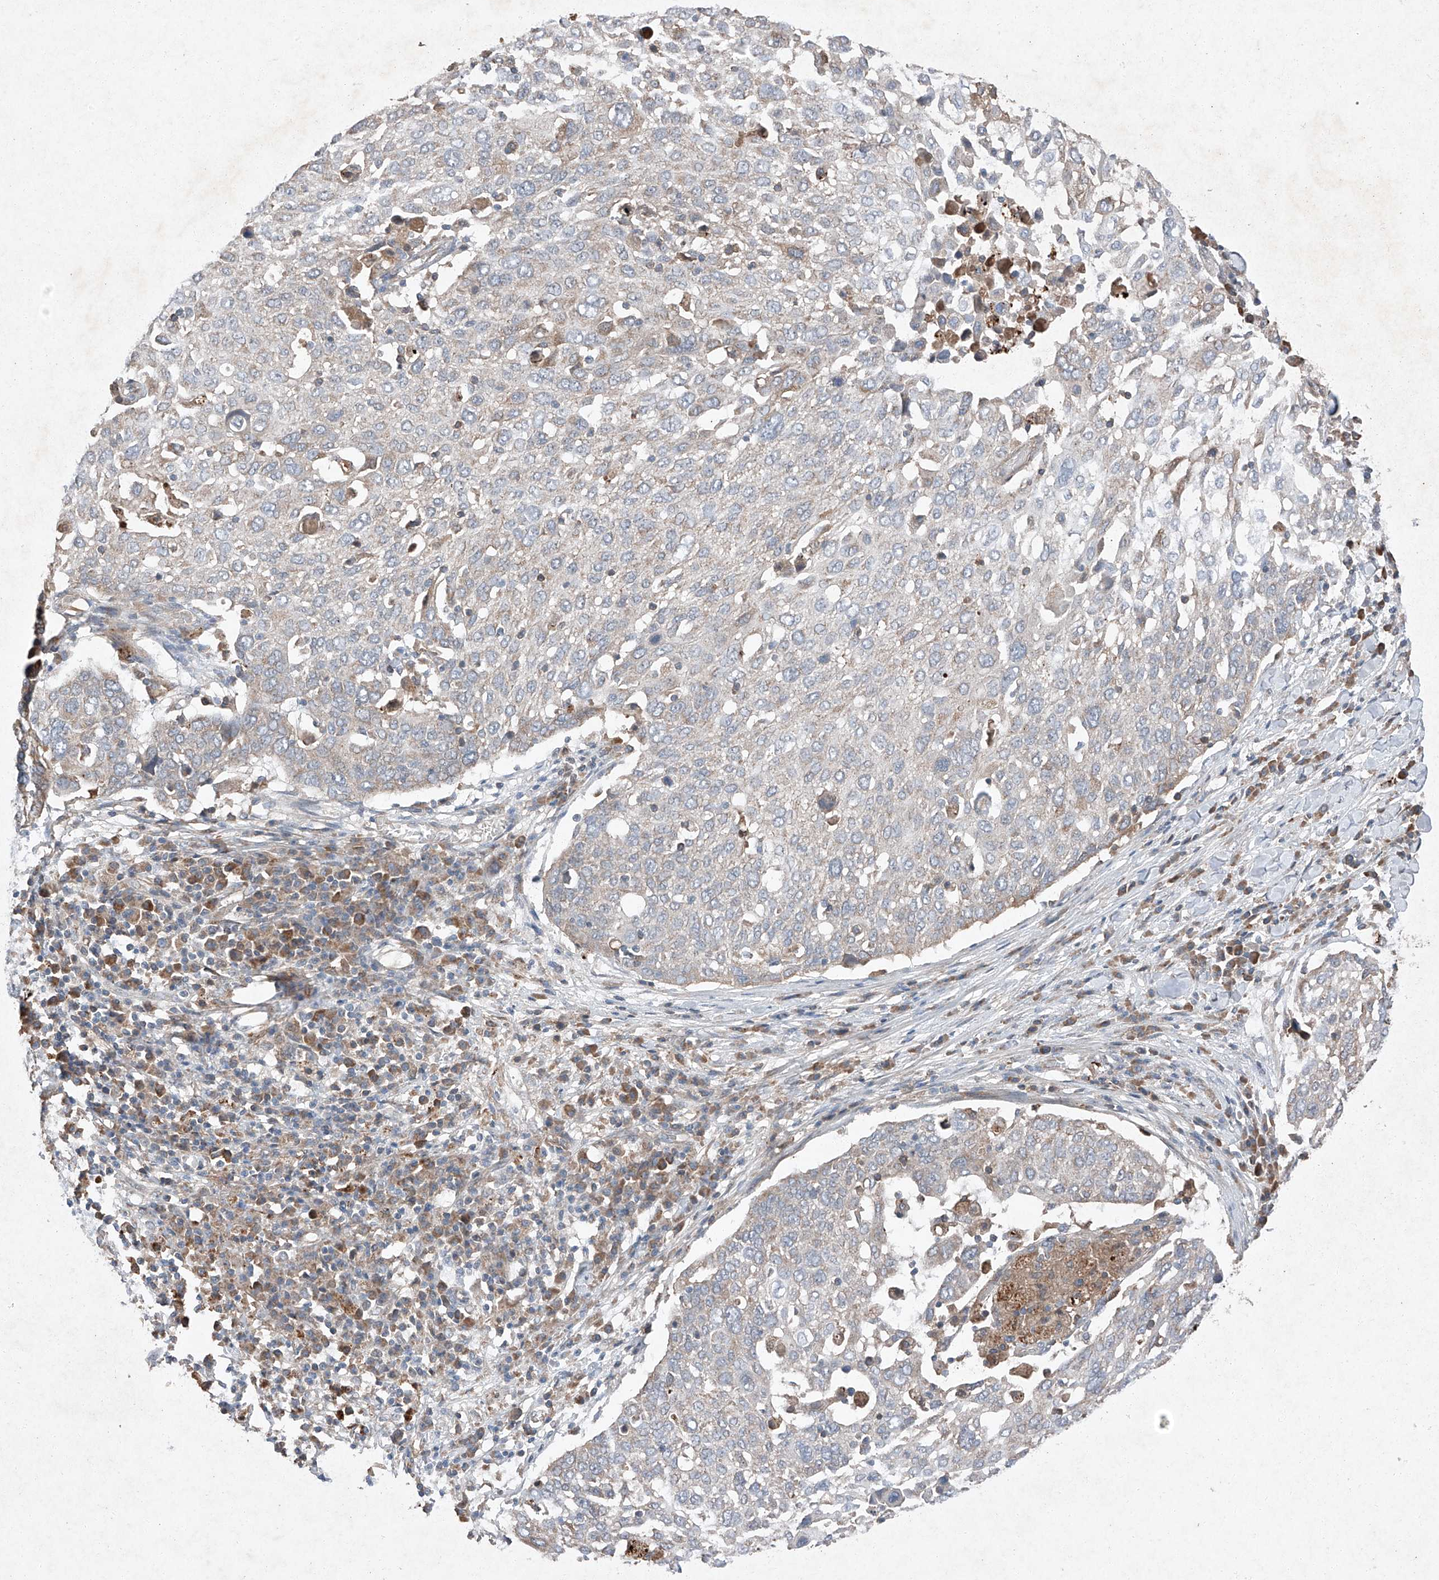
{"staining": {"intensity": "negative", "quantity": "none", "location": "none"}, "tissue": "lung cancer", "cell_type": "Tumor cells", "image_type": "cancer", "snomed": [{"axis": "morphology", "description": "Squamous cell carcinoma, NOS"}, {"axis": "topography", "description": "Lung"}], "caption": "The micrograph shows no staining of tumor cells in lung cancer (squamous cell carcinoma).", "gene": "RUSC1", "patient": {"sex": "male", "age": 65}}